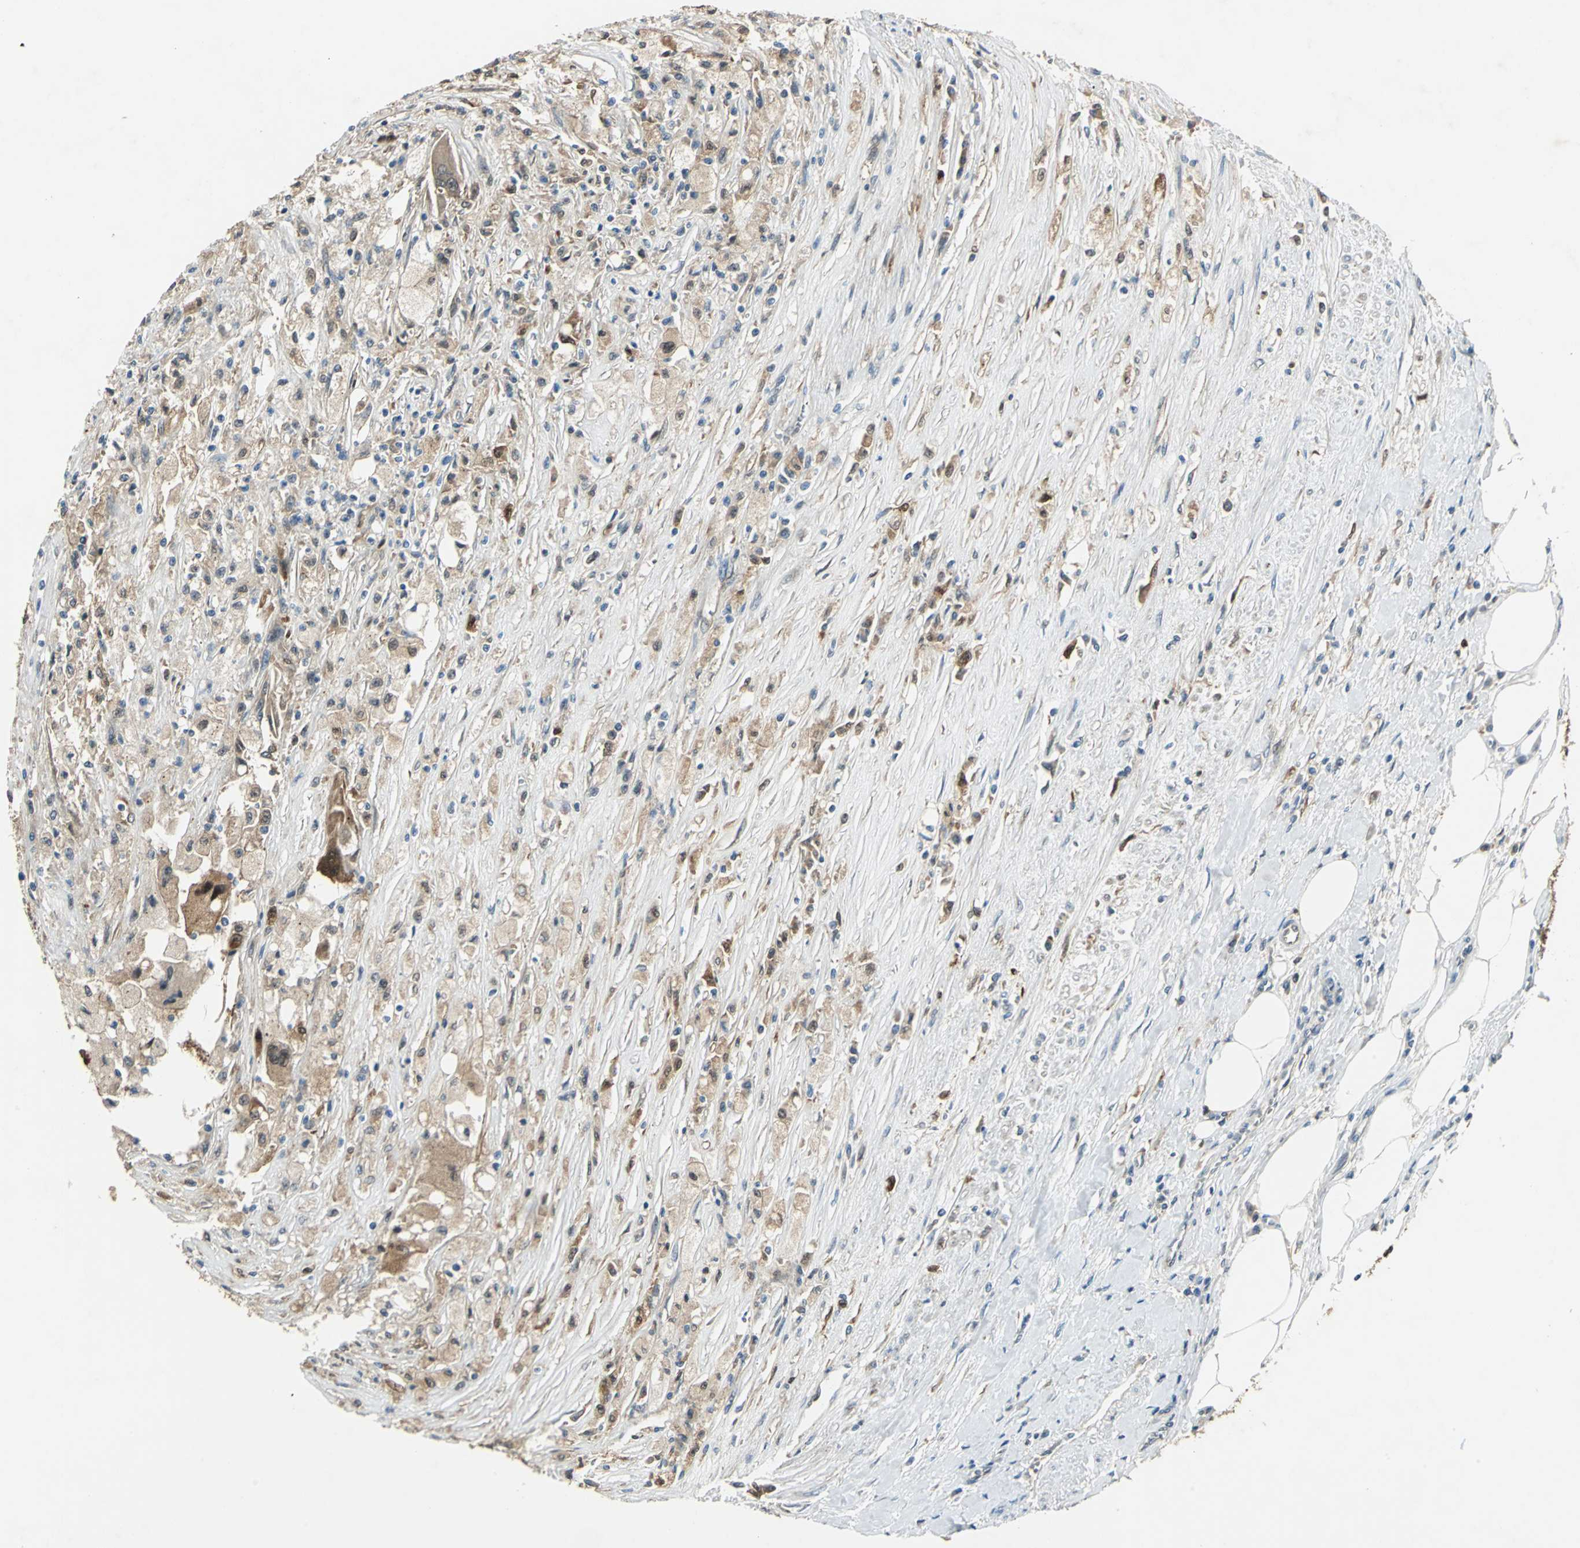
{"staining": {"intensity": "moderate", "quantity": ">75%", "location": "cytoplasmic/membranous"}, "tissue": "renal cancer", "cell_type": "Tumor cells", "image_type": "cancer", "snomed": [{"axis": "morphology", "description": "Normal tissue, NOS"}, {"axis": "morphology", "description": "Adenocarcinoma, NOS"}, {"axis": "topography", "description": "Kidney"}], "caption": "This is an image of IHC staining of renal cancer (adenocarcinoma), which shows moderate staining in the cytoplasmic/membranous of tumor cells.", "gene": "RRM2B", "patient": {"sex": "male", "age": 71}}